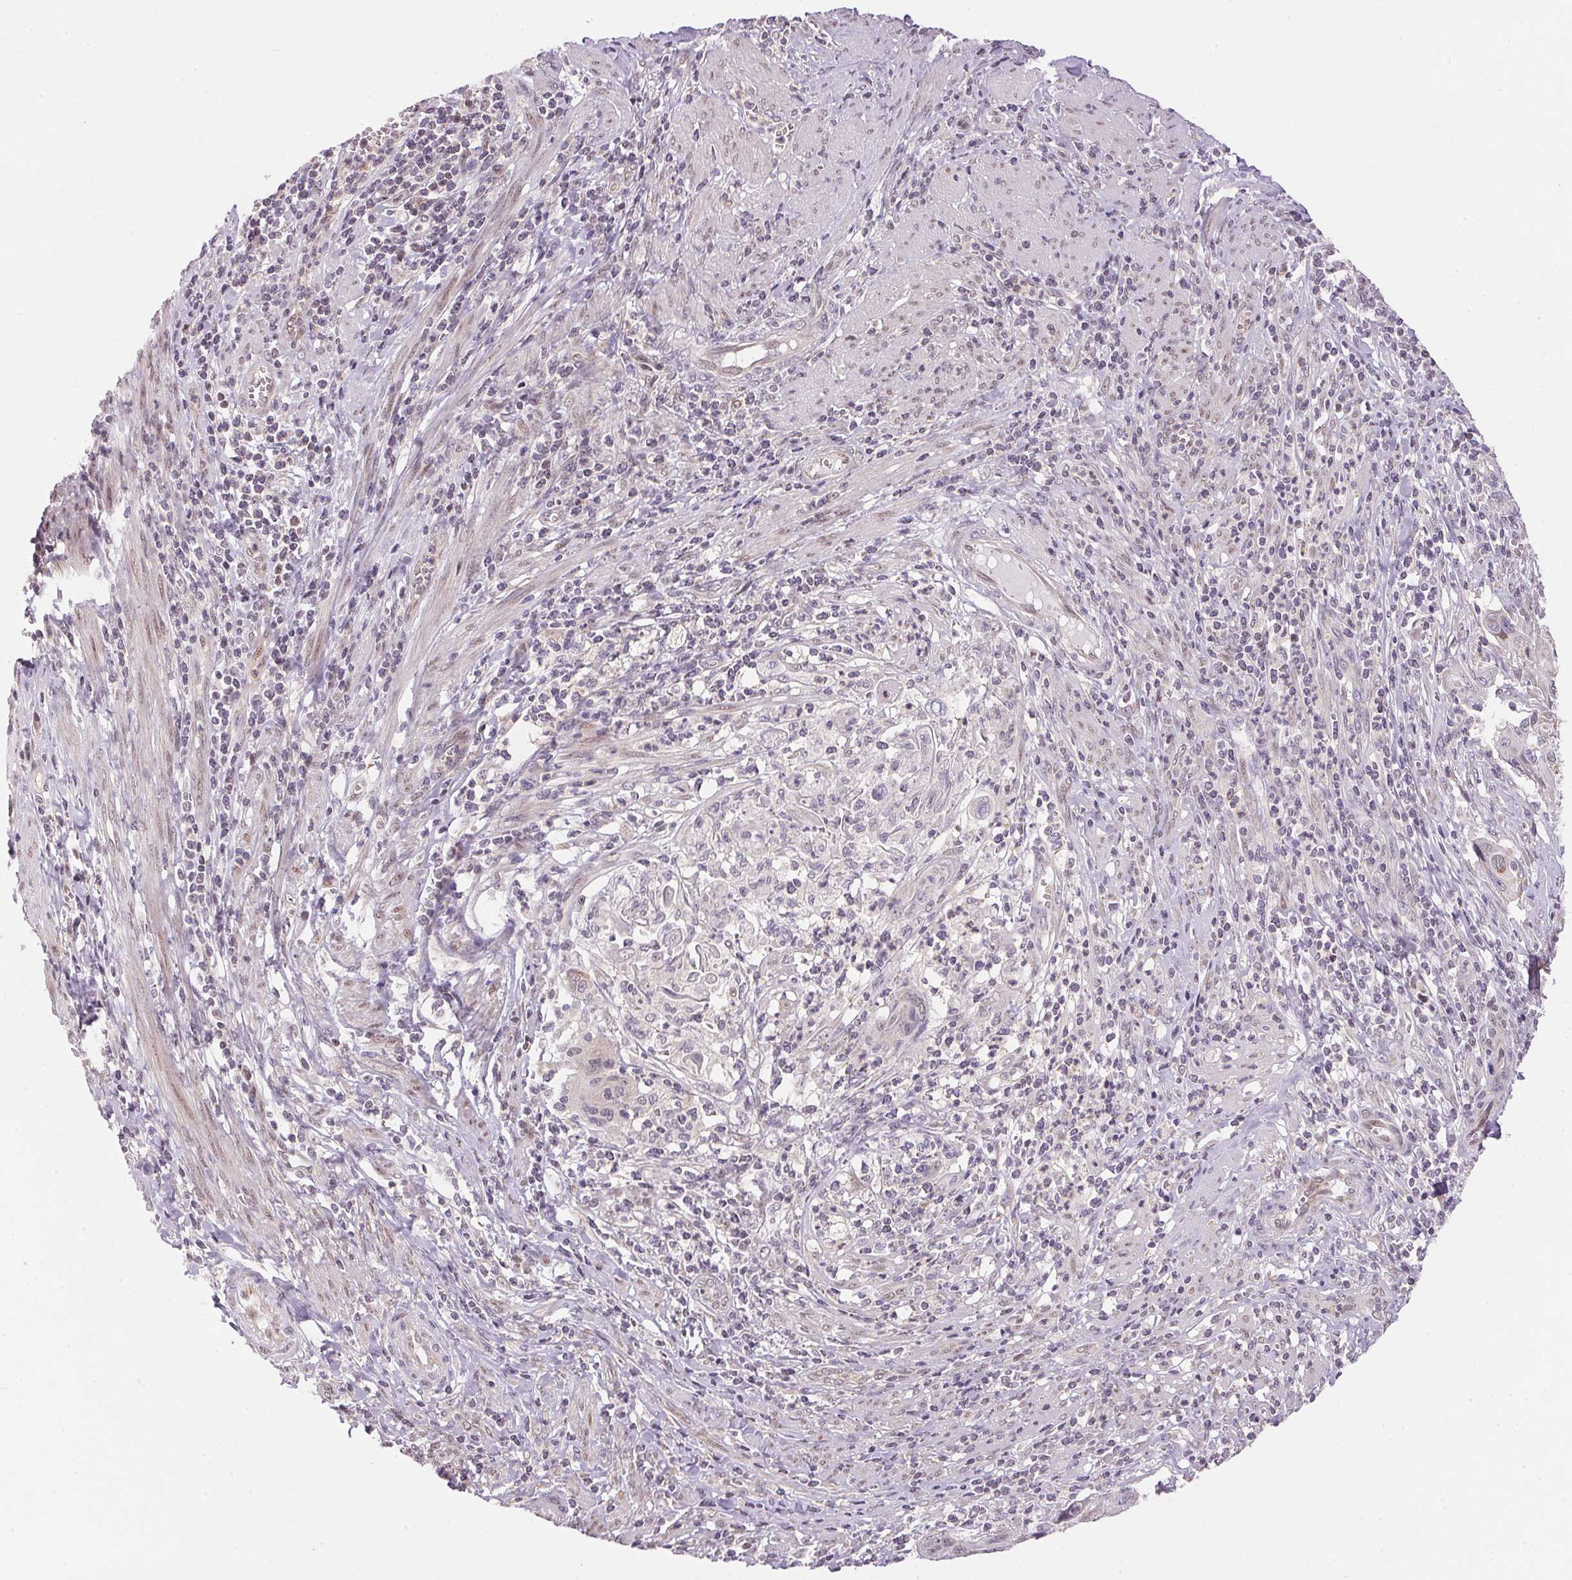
{"staining": {"intensity": "negative", "quantity": "none", "location": "none"}, "tissue": "cervical cancer", "cell_type": "Tumor cells", "image_type": "cancer", "snomed": [{"axis": "morphology", "description": "Squamous cell carcinoma, NOS"}, {"axis": "topography", "description": "Cervix"}], "caption": "Immunohistochemistry (IHC) of cervical cancer (squamous cell carcinoma) exhibits no staining in tumor cells.", "gene": "SC5D", "patient": {"sex": "female", "age": 70}}